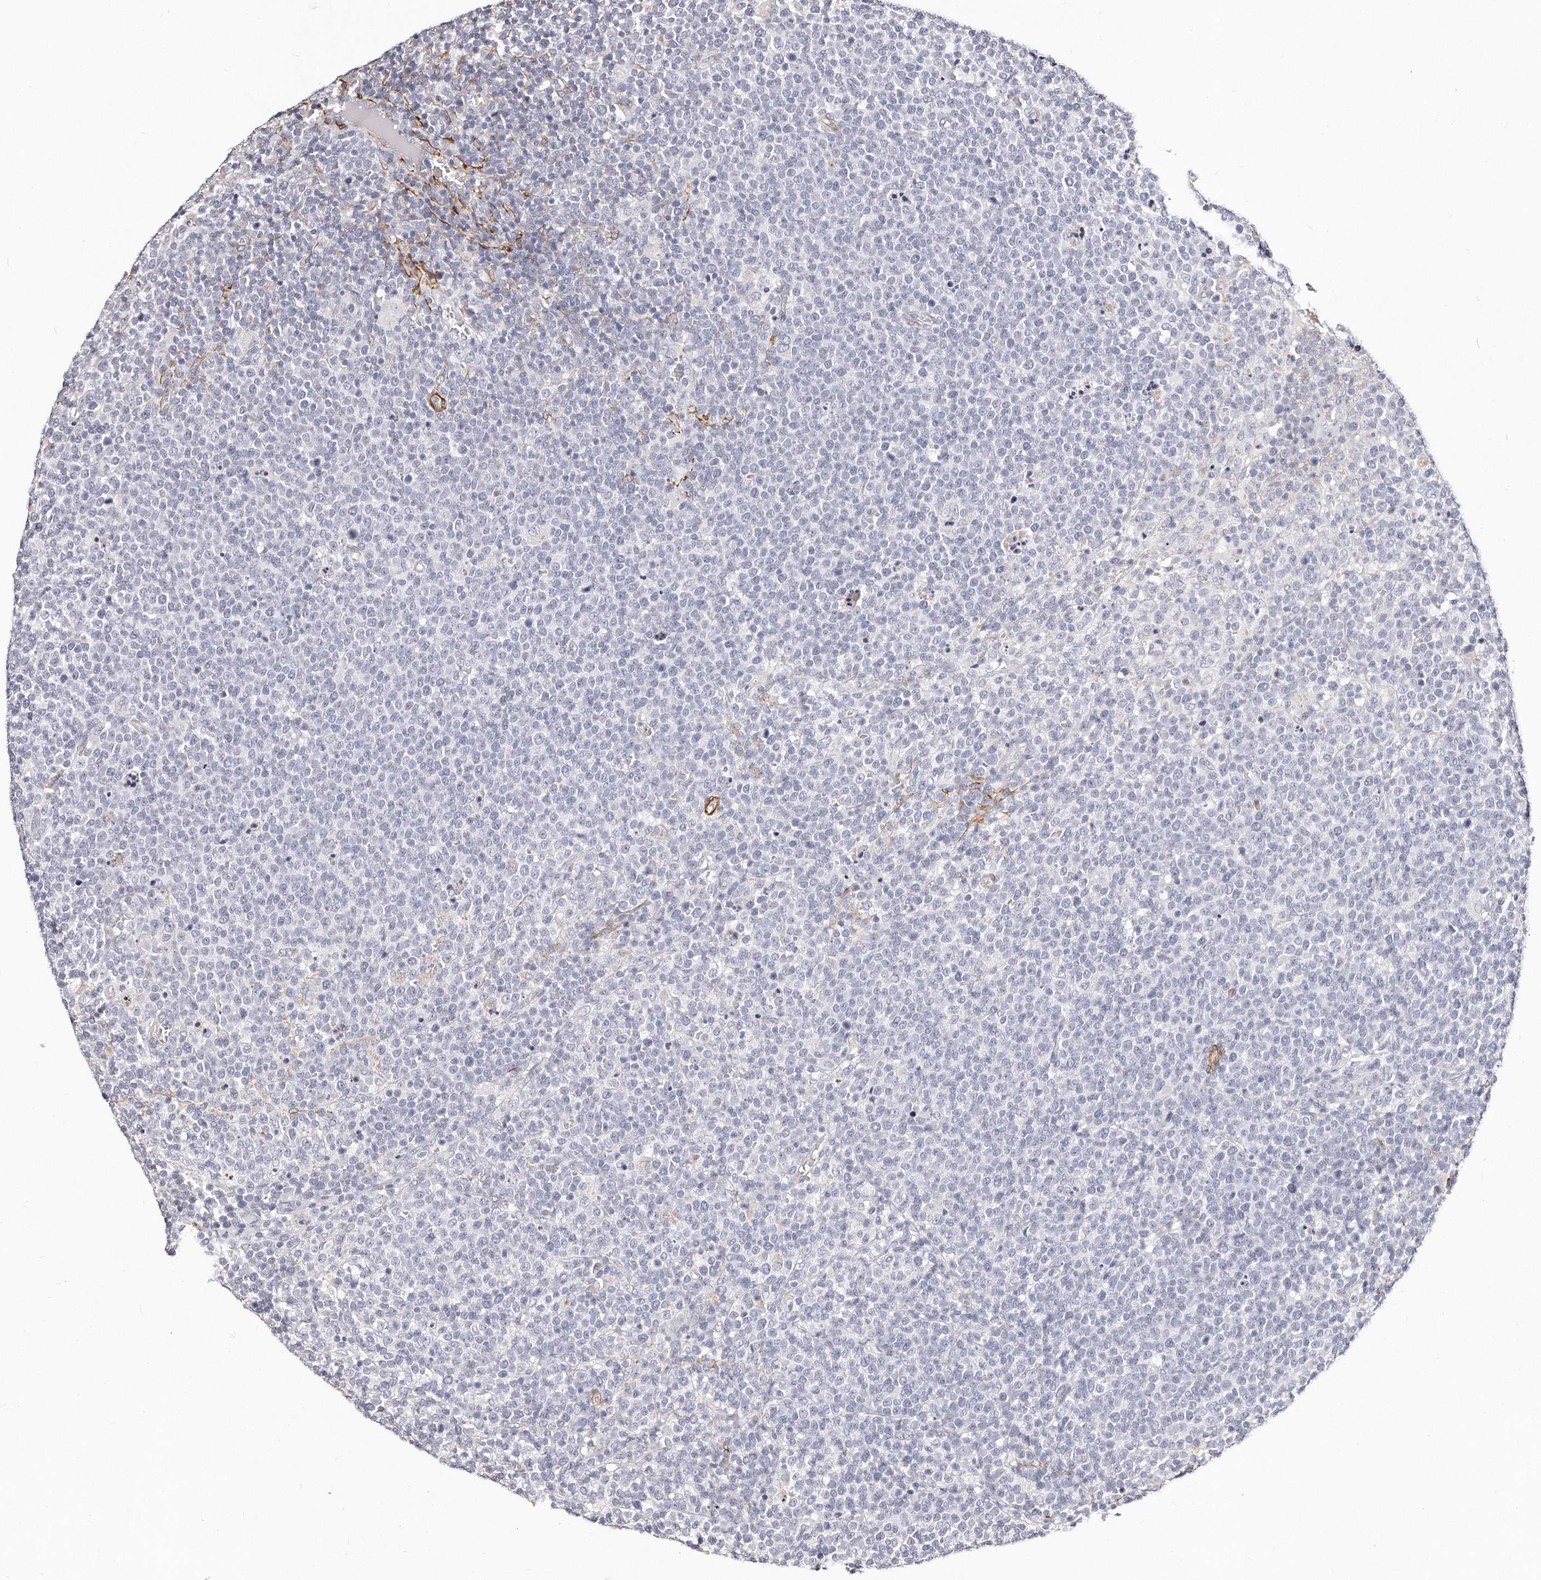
{"staining": {"intensity": "negative", "quantity": "none", "location": "none"}, "tissue": "lymphoma", "cell_type": "Tumor cells", "image_type": "cancer", "snomed": [{"axis": "morphology", "description": "Malignant lymphoma, non-Hodgkin's type, High grade"}, {"axis": "topography", "description": "Lymph node"}], "caption": "Immunohistochemistry (IHC) photomicrograph of lymphoma stained for a protein (brown), which reveals no staining in tumor cells.", "gene": "LMOD1", "patient": {"sex": "male", "age": 61}}